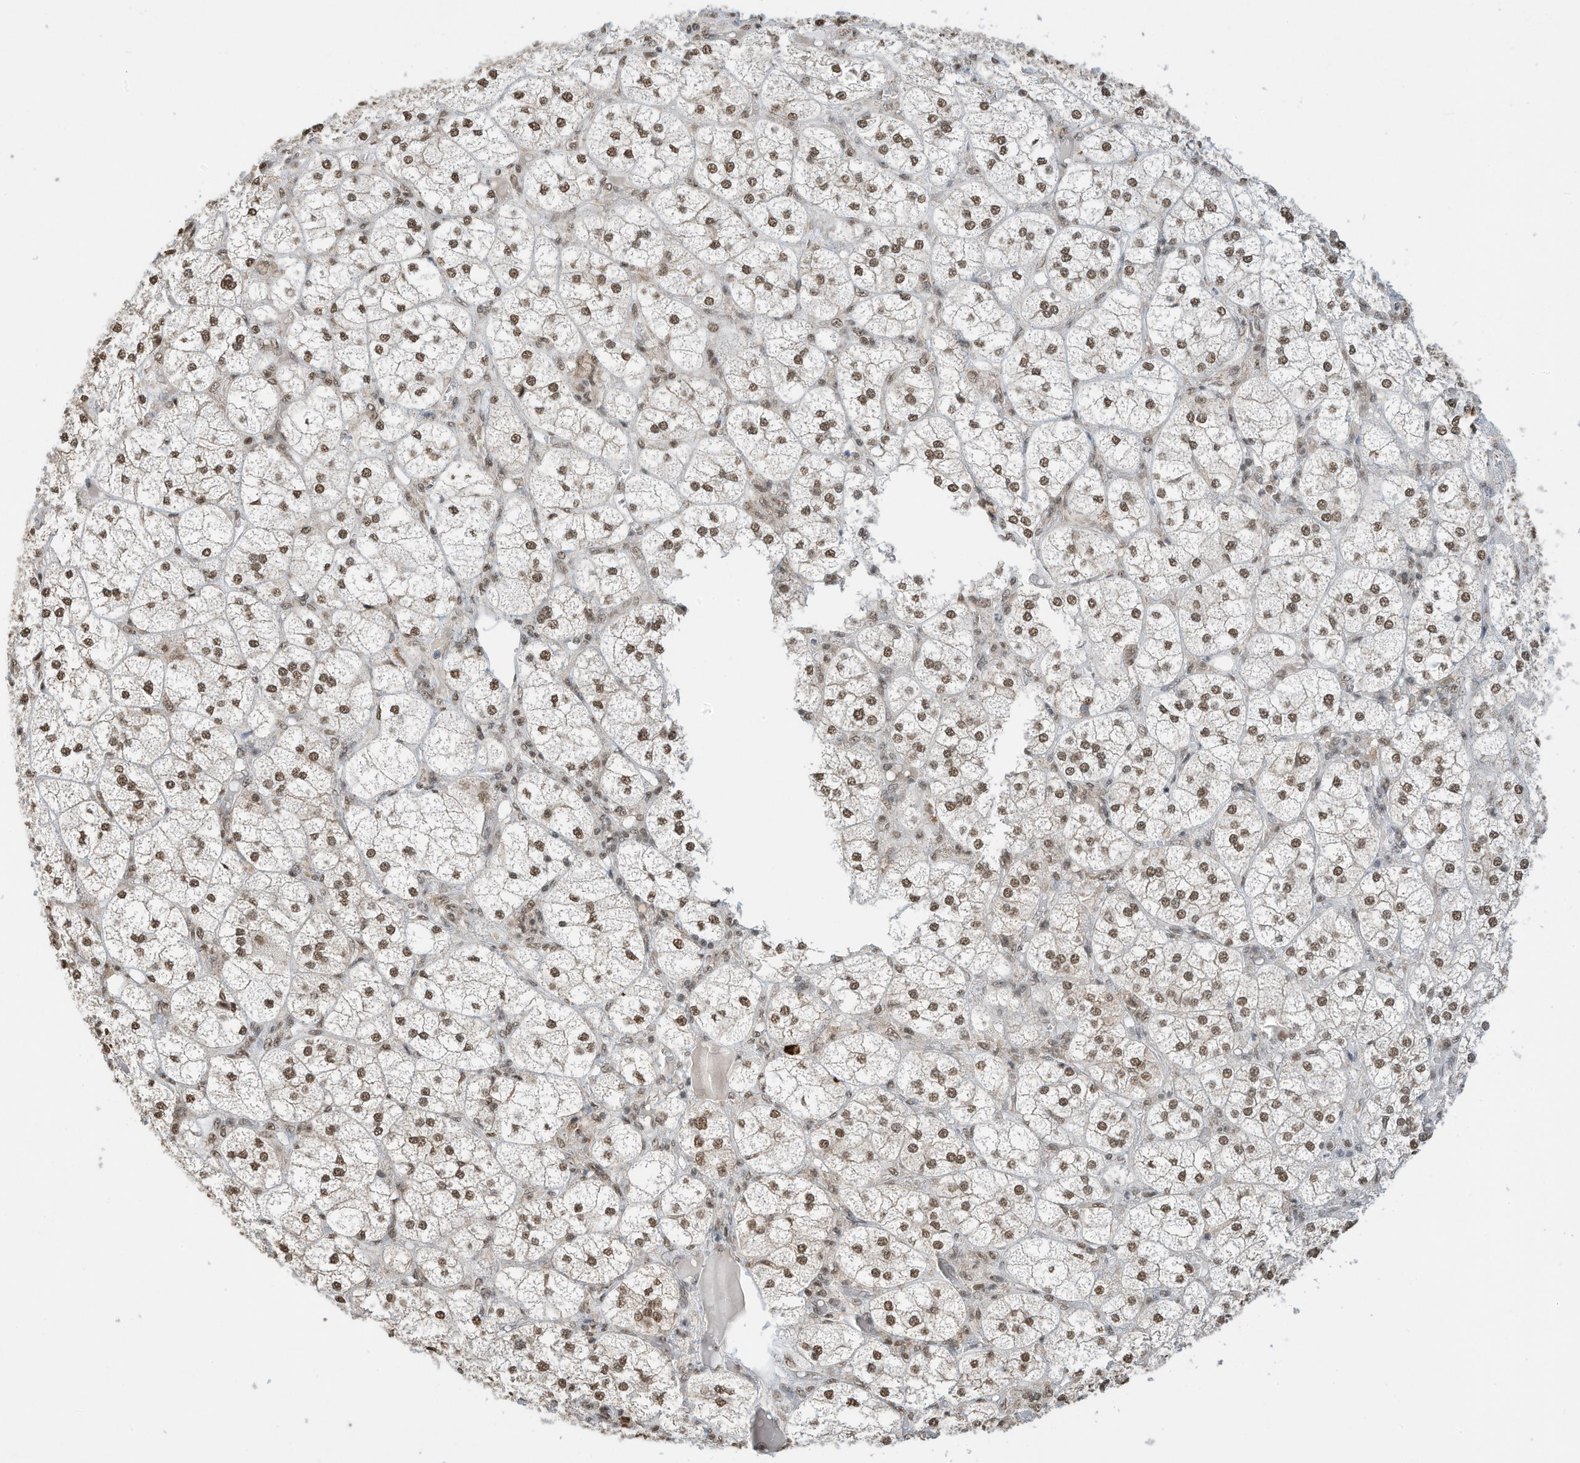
{"staining": {"intensity": "moderate", "quantity": ">75%", "location": "nuclear"}, "tissue": "adrenal gland", "cell_type": "Glandular cells", "image_type": "normal", "snomed": [{"axis": "morphology", "description": "Normal tissue, NOS"}, {"axis": "topography", "description": "Adrenal gland"}], "caption": "Moderate nuclear expression is appreciated in approximately >75% of glandular cells in normal adrenal gland. (DAB IHC, brown staining for protein, blue staining for nuclei).", "gene": "ZNF195", "patient": {"sex": "female", "age": 61}}